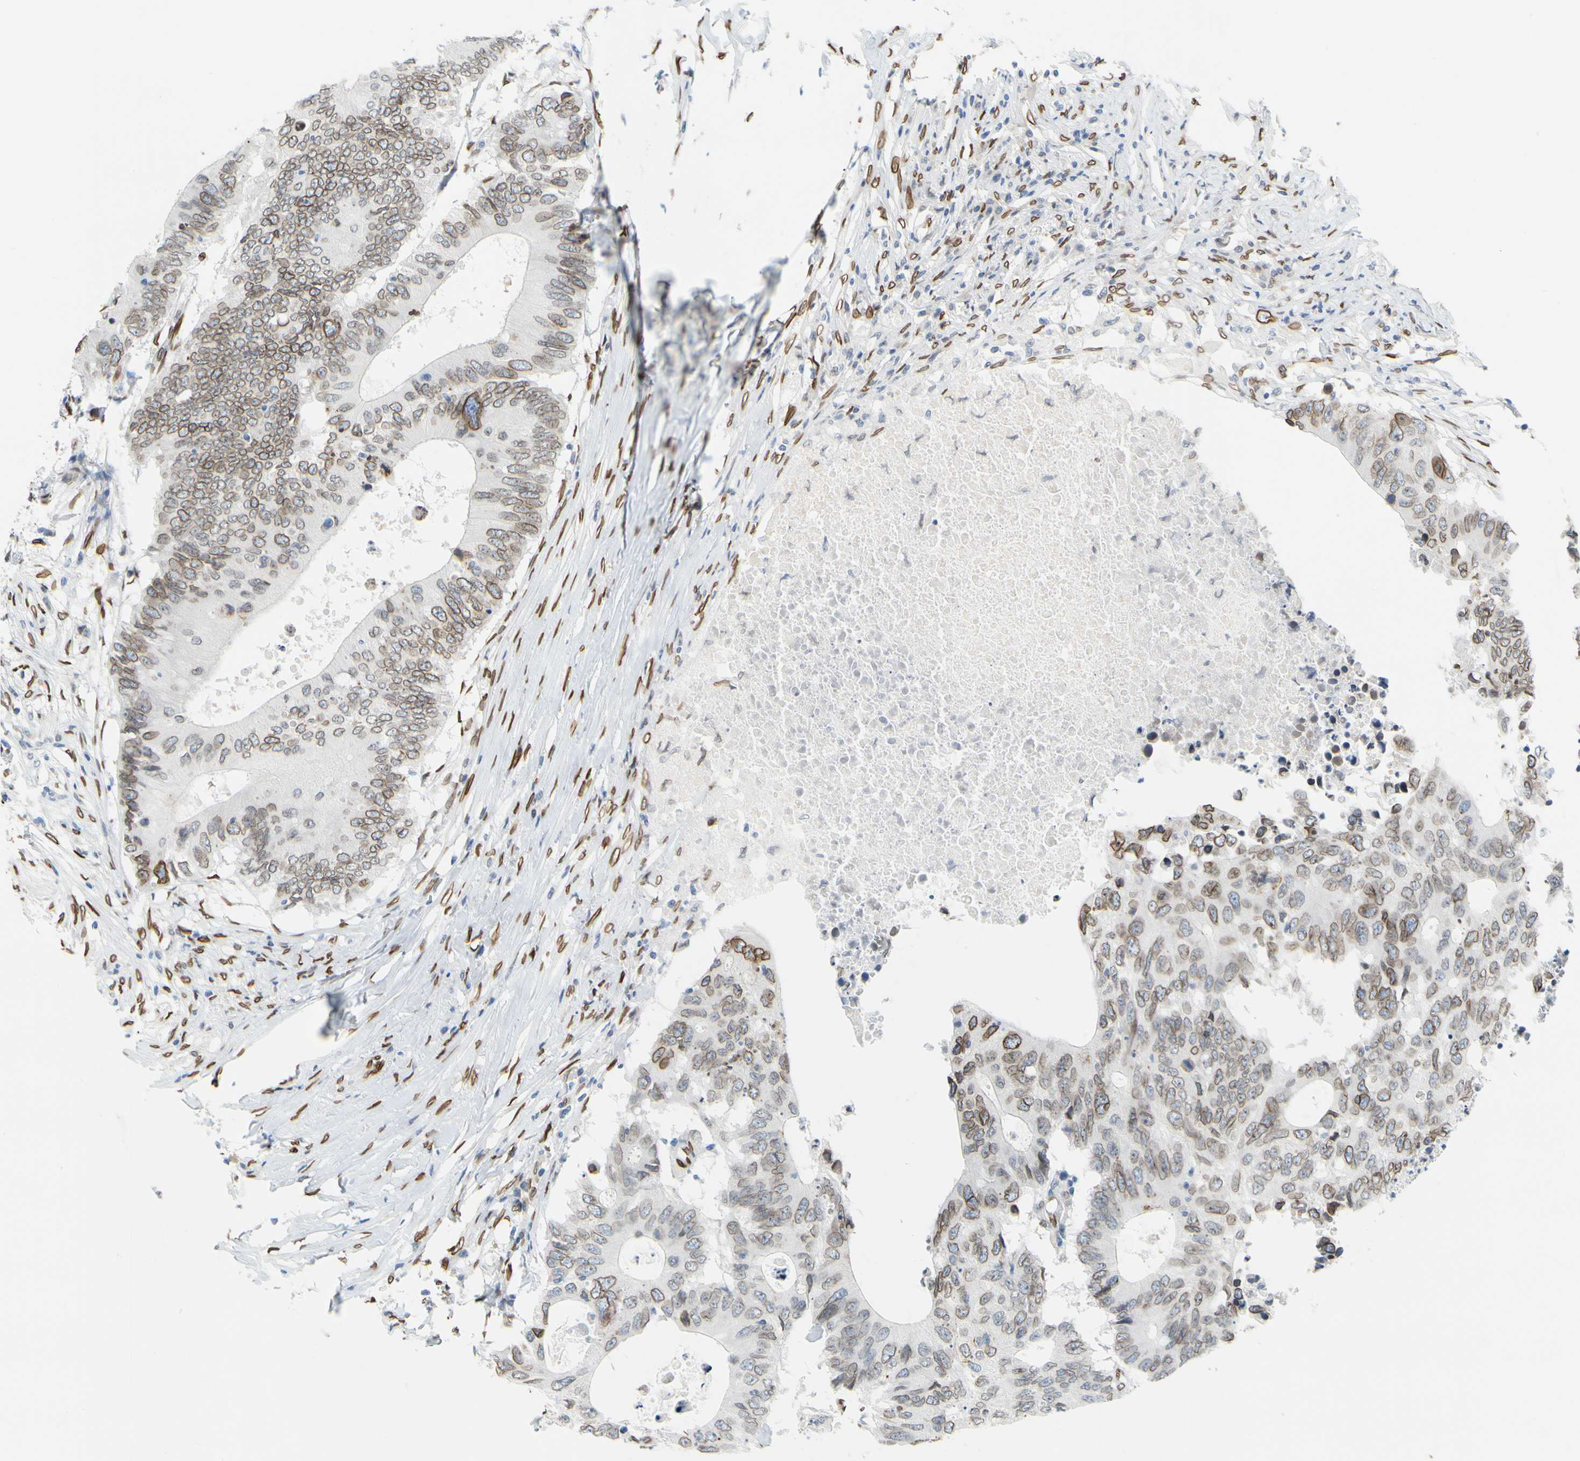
{"staining": {"intensity": "moderate", "quantity": ">75%", "location": "cytoplasmic/membranous,nuclear"}, "tissue": "colorectal cancer", "cell_type": "Tumor cells", "image_type": "cancer", "snomed": [{"axis": "morphology", "description": "Adenocarcinoma, NOS"}, {"axis": "topography", "description": "Colon"}], "caption": "IHC histopathology image of human colorectal adenocarcinoma stained for a protein (brown), which displays medium levels of moderate cytoplasmic/membranous and nuclear expression in about >75% of tumor cells.", "gene": "SUN1", "patient": {"sex": "male", "age": 71}}